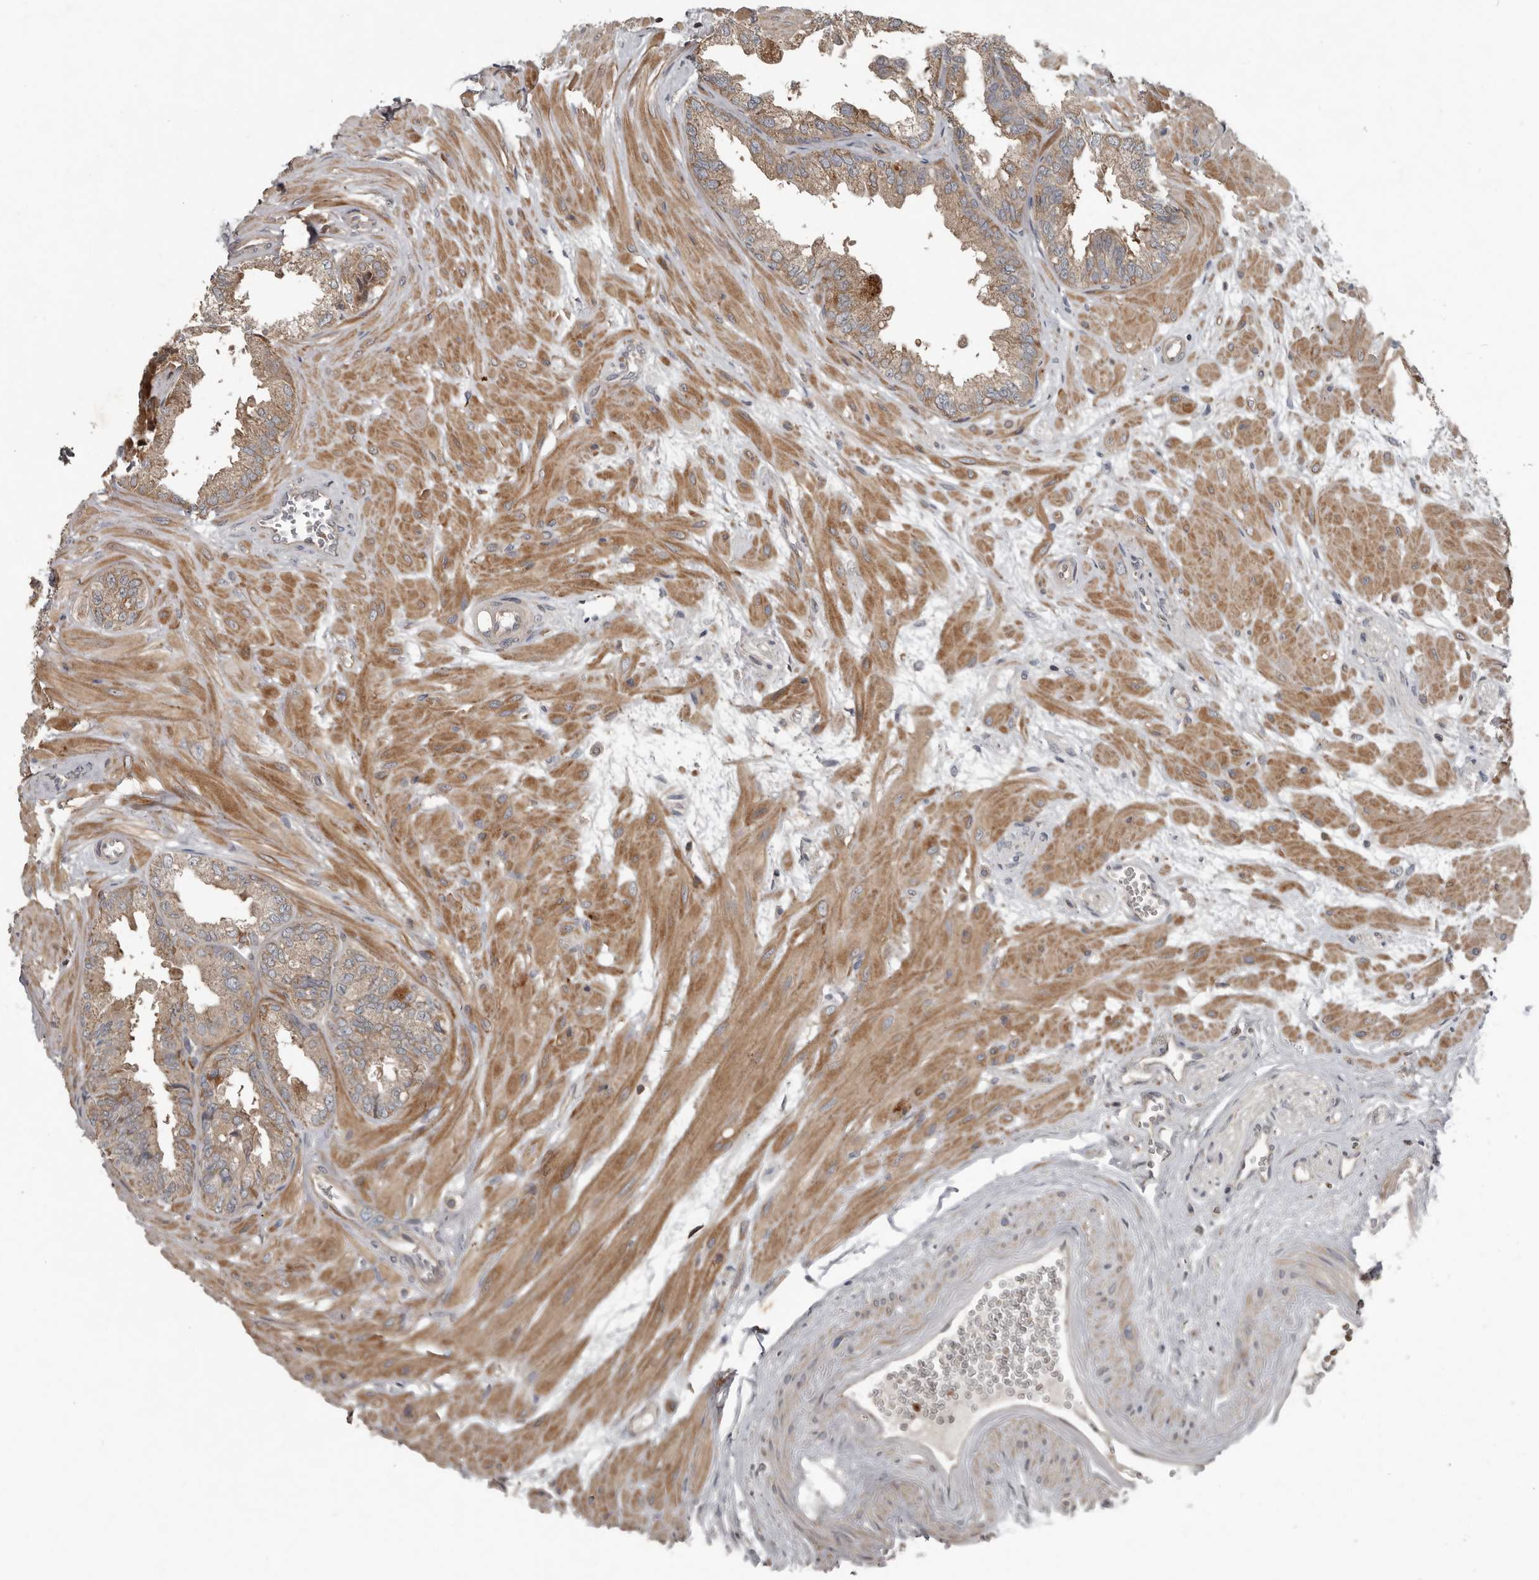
{"staining": {"intensity": "moderate", "quantity": ">75%", "location": "cytoplasmic/membranous"}, "tissue": "seminal vesicle", "cell_type": "Glandular cells", "image_type": "normal", "snomed": [{"axis": "morphology", "description": "Normal tissue, NOS"}, {"axis": "topography", "description": "Prostate"}, {"axis": "topography", "description": "Seminal veicle"}], "caption": "This is a histology image of IHC staining of unremarkable seminal vesicle, which shows moderate positivity in the cytoplasmic/membranous of glandular cells.", "gene": "FBXO31", "patient": {"sex": "male", "age": 51}}